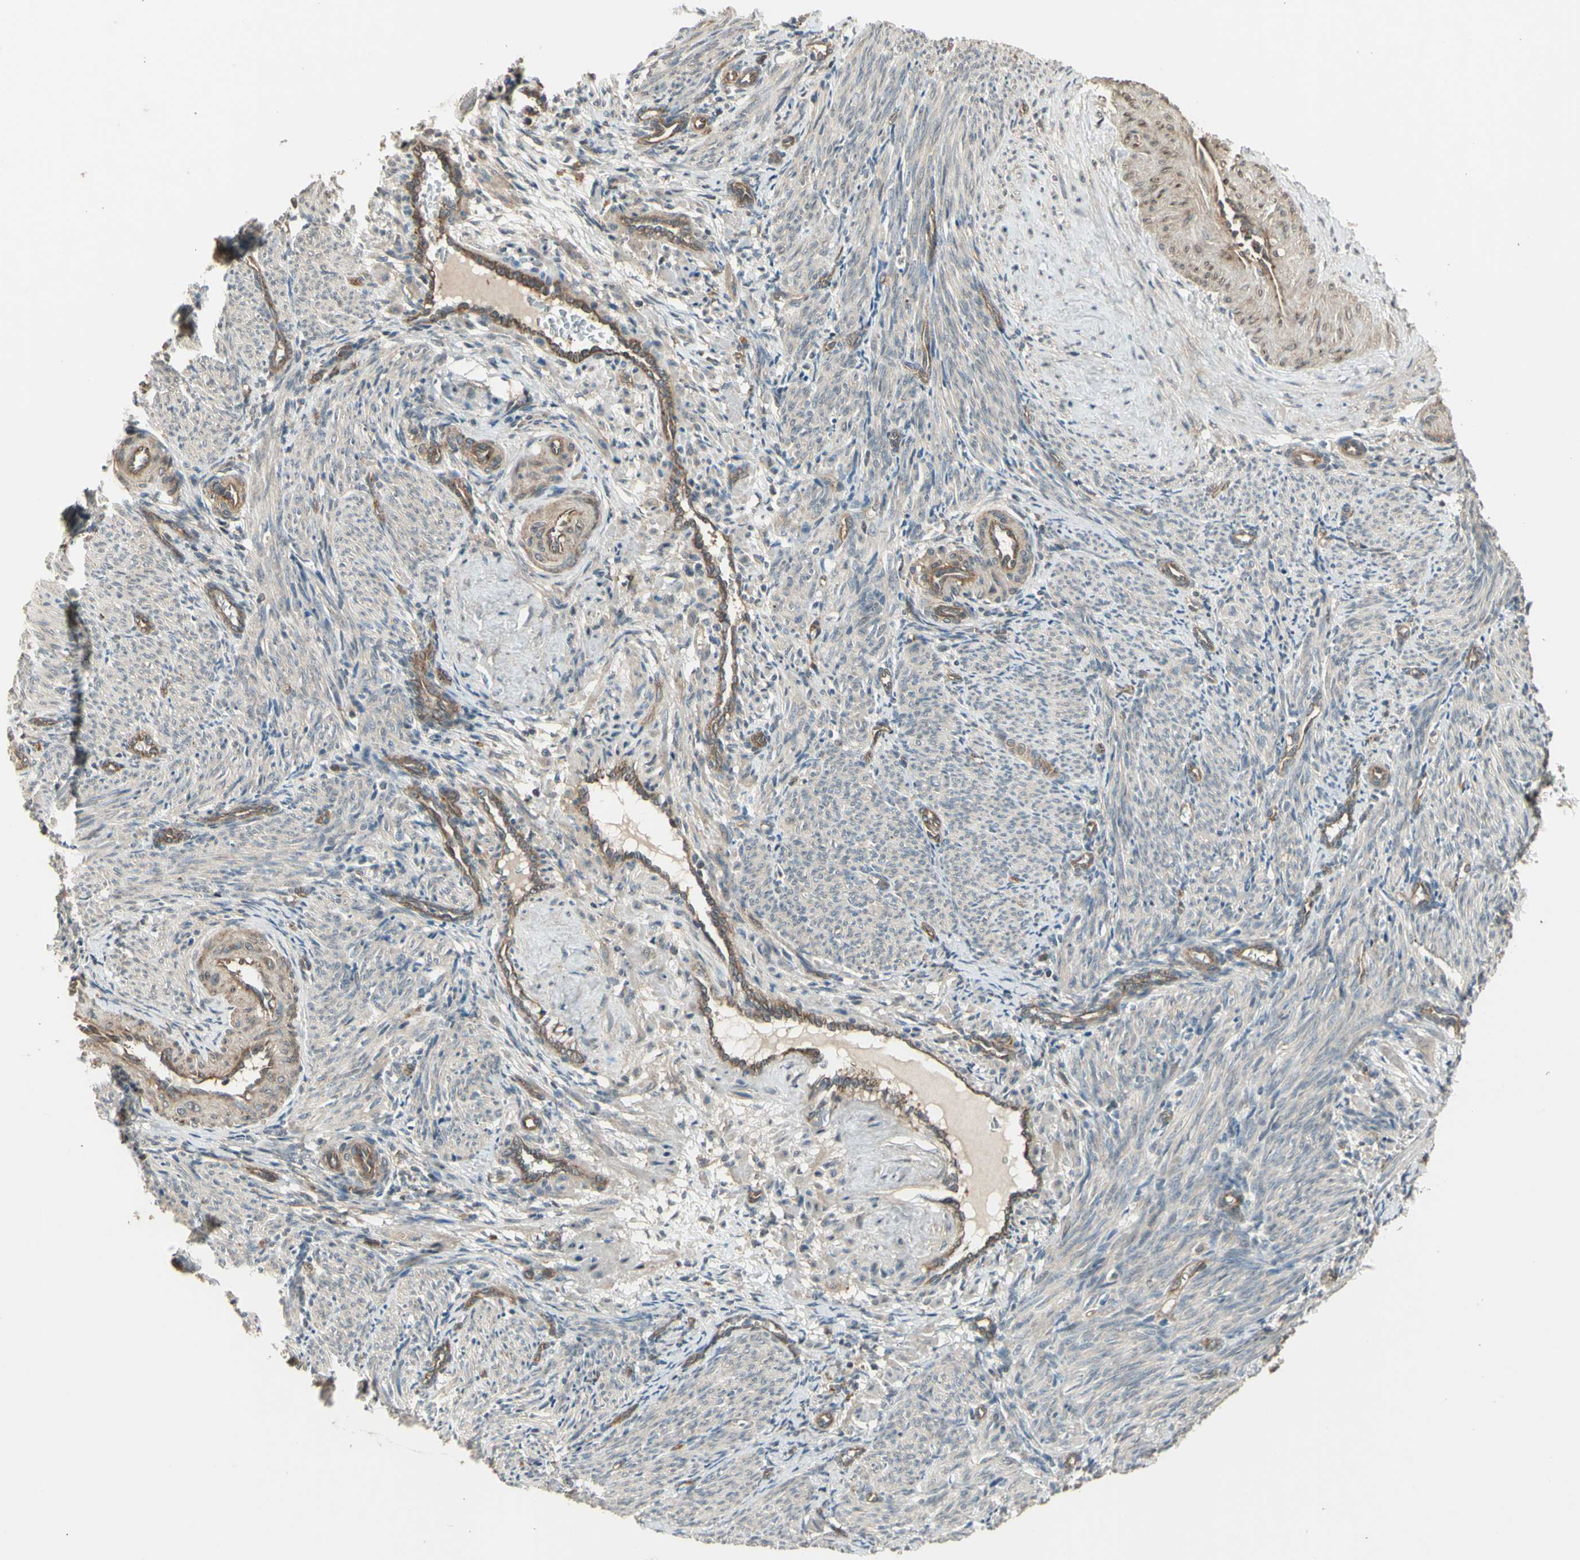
{"staining": {"intensity": "weak", "quantity": "25%-75%", "location": "cytoplasmic/membranous"}, "tissue": "smooth muscle", "cell_type": "Smooth muscle cells", "image_type": "normal", "snomed": [{"axis": "morphology", "description": "Normal tissue, NOS"}, {"axis": "topography", "description": "Endometrium"}], "caption": "A brown stain labels weak cytoplasmic/membranous expression of a protein in smooth muscle cells of unremarkable smooth muscle.", "gene": "EFNB2", "patient": {"sex": "female", "age": 33}}